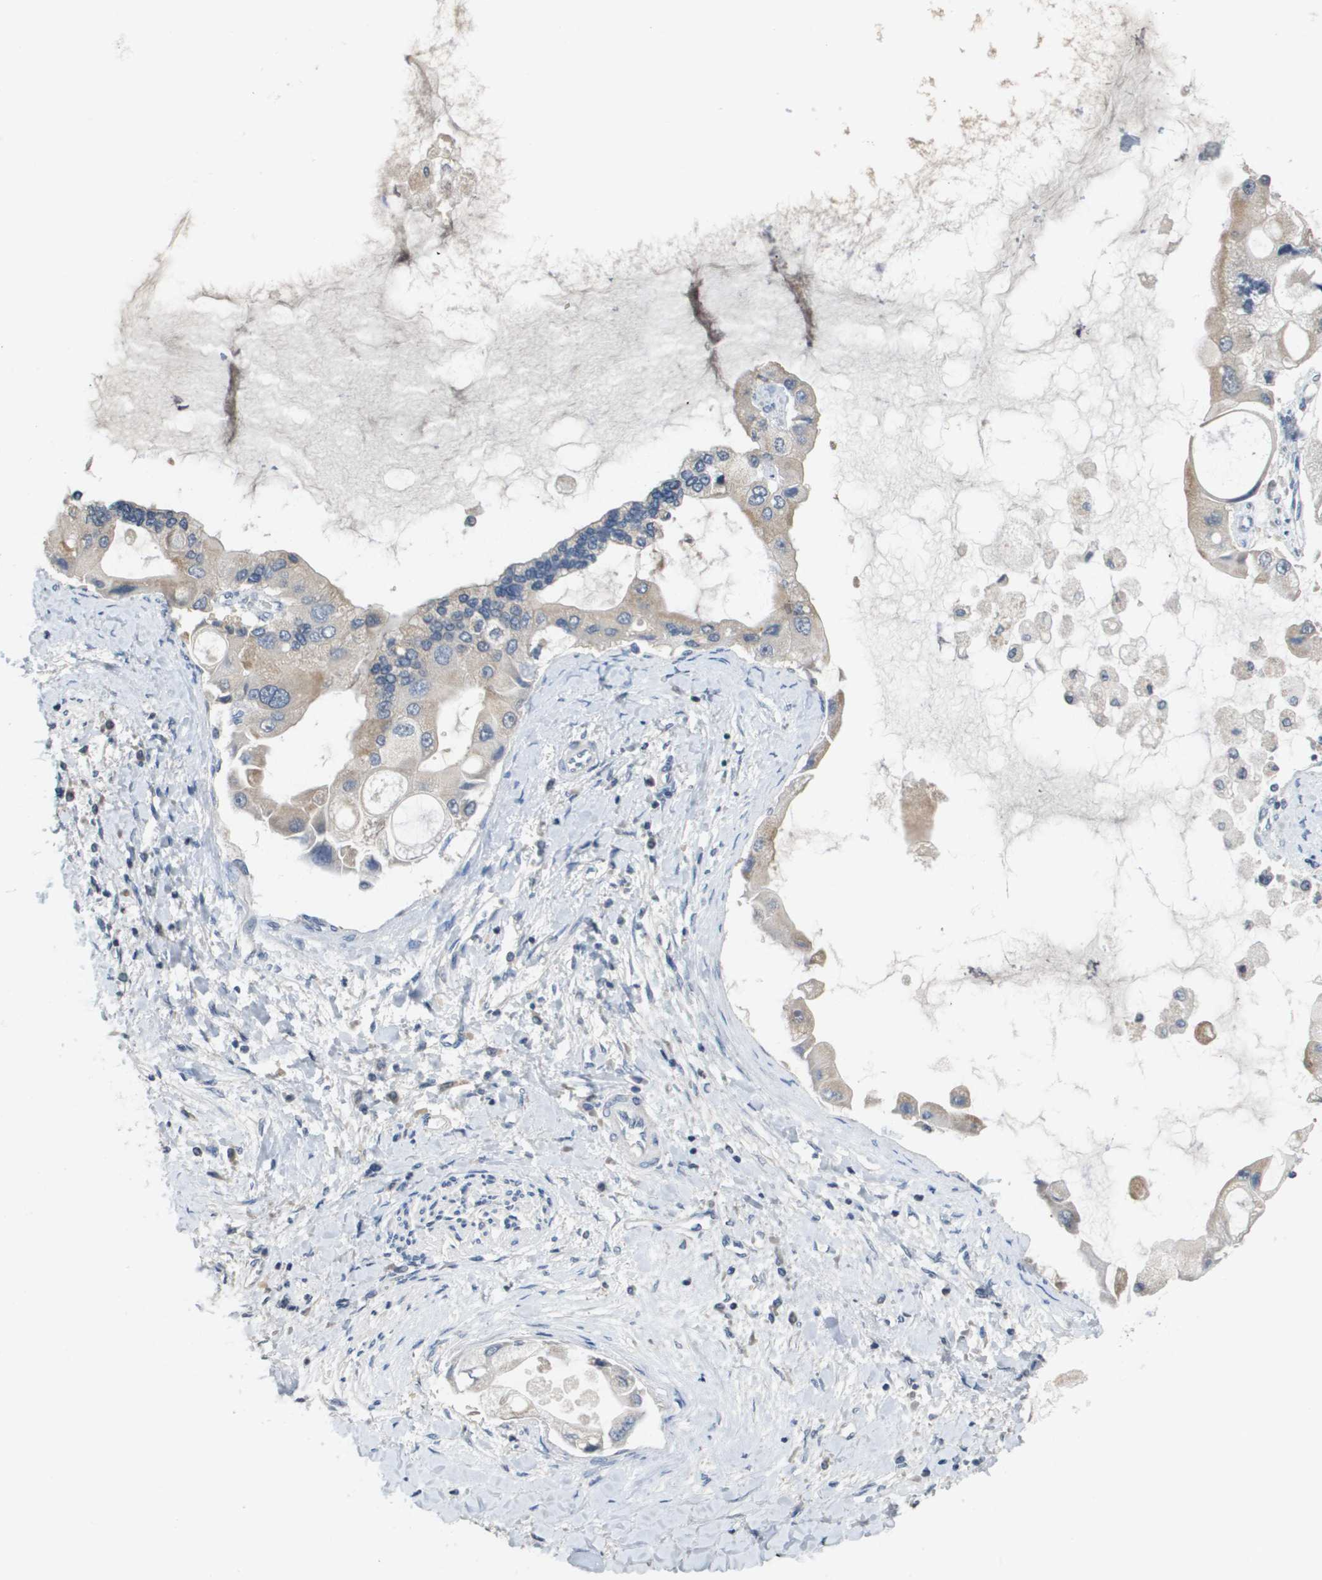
{"staining": {"intensity": "weak", "quantity": "25%-75%", "location": "cytoplasmic/membranous"}, "tissue": "liver cancer", "cell_type": "Tumor cells", "image_type": "cancer", "snomed": [{"axis": "morphology", "description": "Cholangiocarcinoma"}, {"axis": "topography", "description": "Liver"}], "caption": "Tumor cells display low levels of weak cytoplasmic/membranous positivity in approximately 25%-75% of cells in liver cancer.", "gene": "CAPN11", "patient": {"sex": "male", "age": 50}}